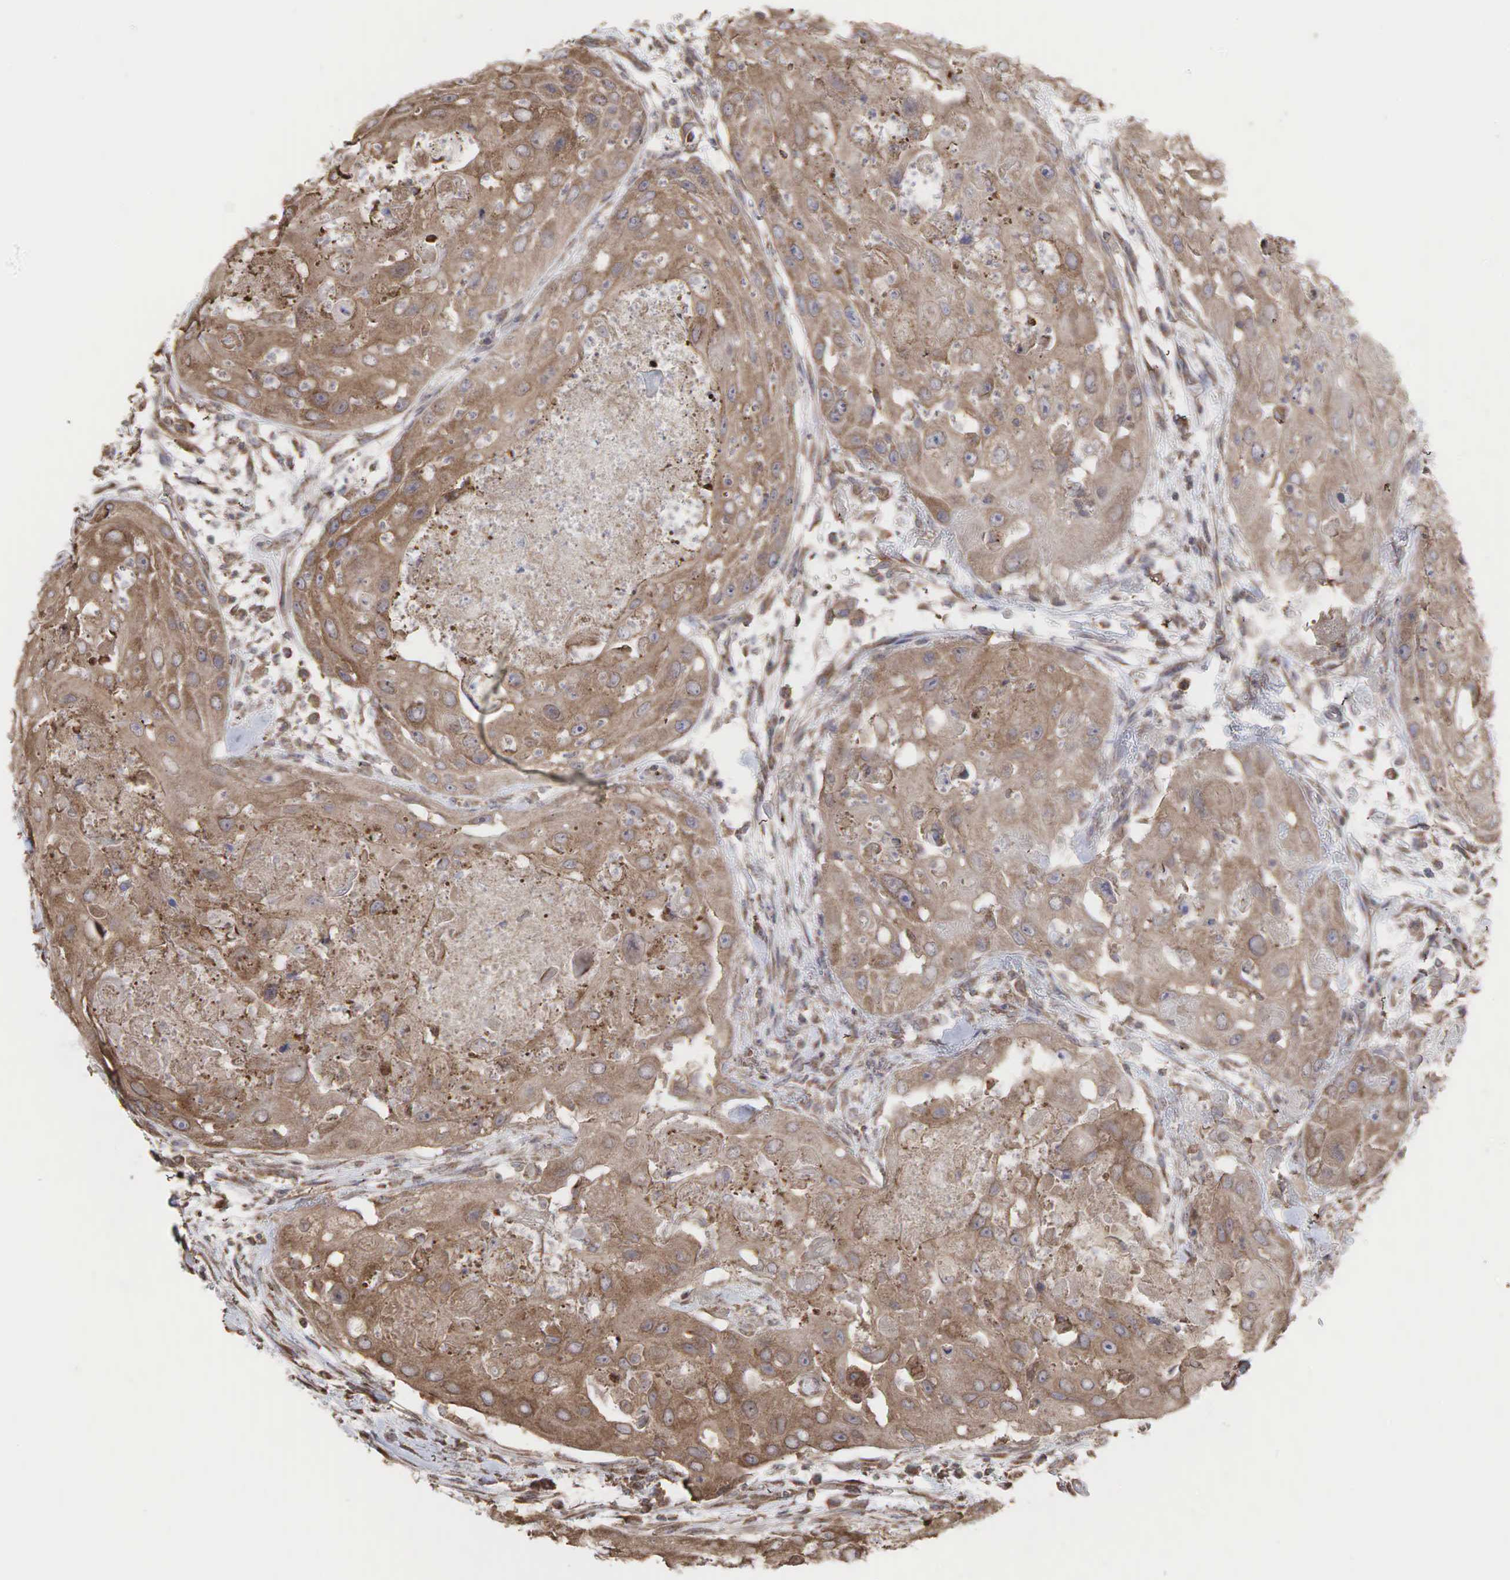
{"staining": {"intensity": "moderate", "quantity": ">75%", "location": "cytoplasmic/membranous"}, "tissue": "head and neck cancer", "cell_type": "Tumor cells", "image_type": "cancer", "snomed": [{"axis": "morphology", "description": "Squamous cell carcinoma, NOS"}, {"axis": "topography", "description": "Head-Neck"}], "caption": "Brown immunohistochemical staining in human squamous cell carcinoma (head and neck) demonstrates moderate cytoplasmic/membranous positivity in about >75% of tumor cells. Nuclei are stained in blue.", "gene": "PABPC5", "patient": {"sex": "male", "age": 64}}